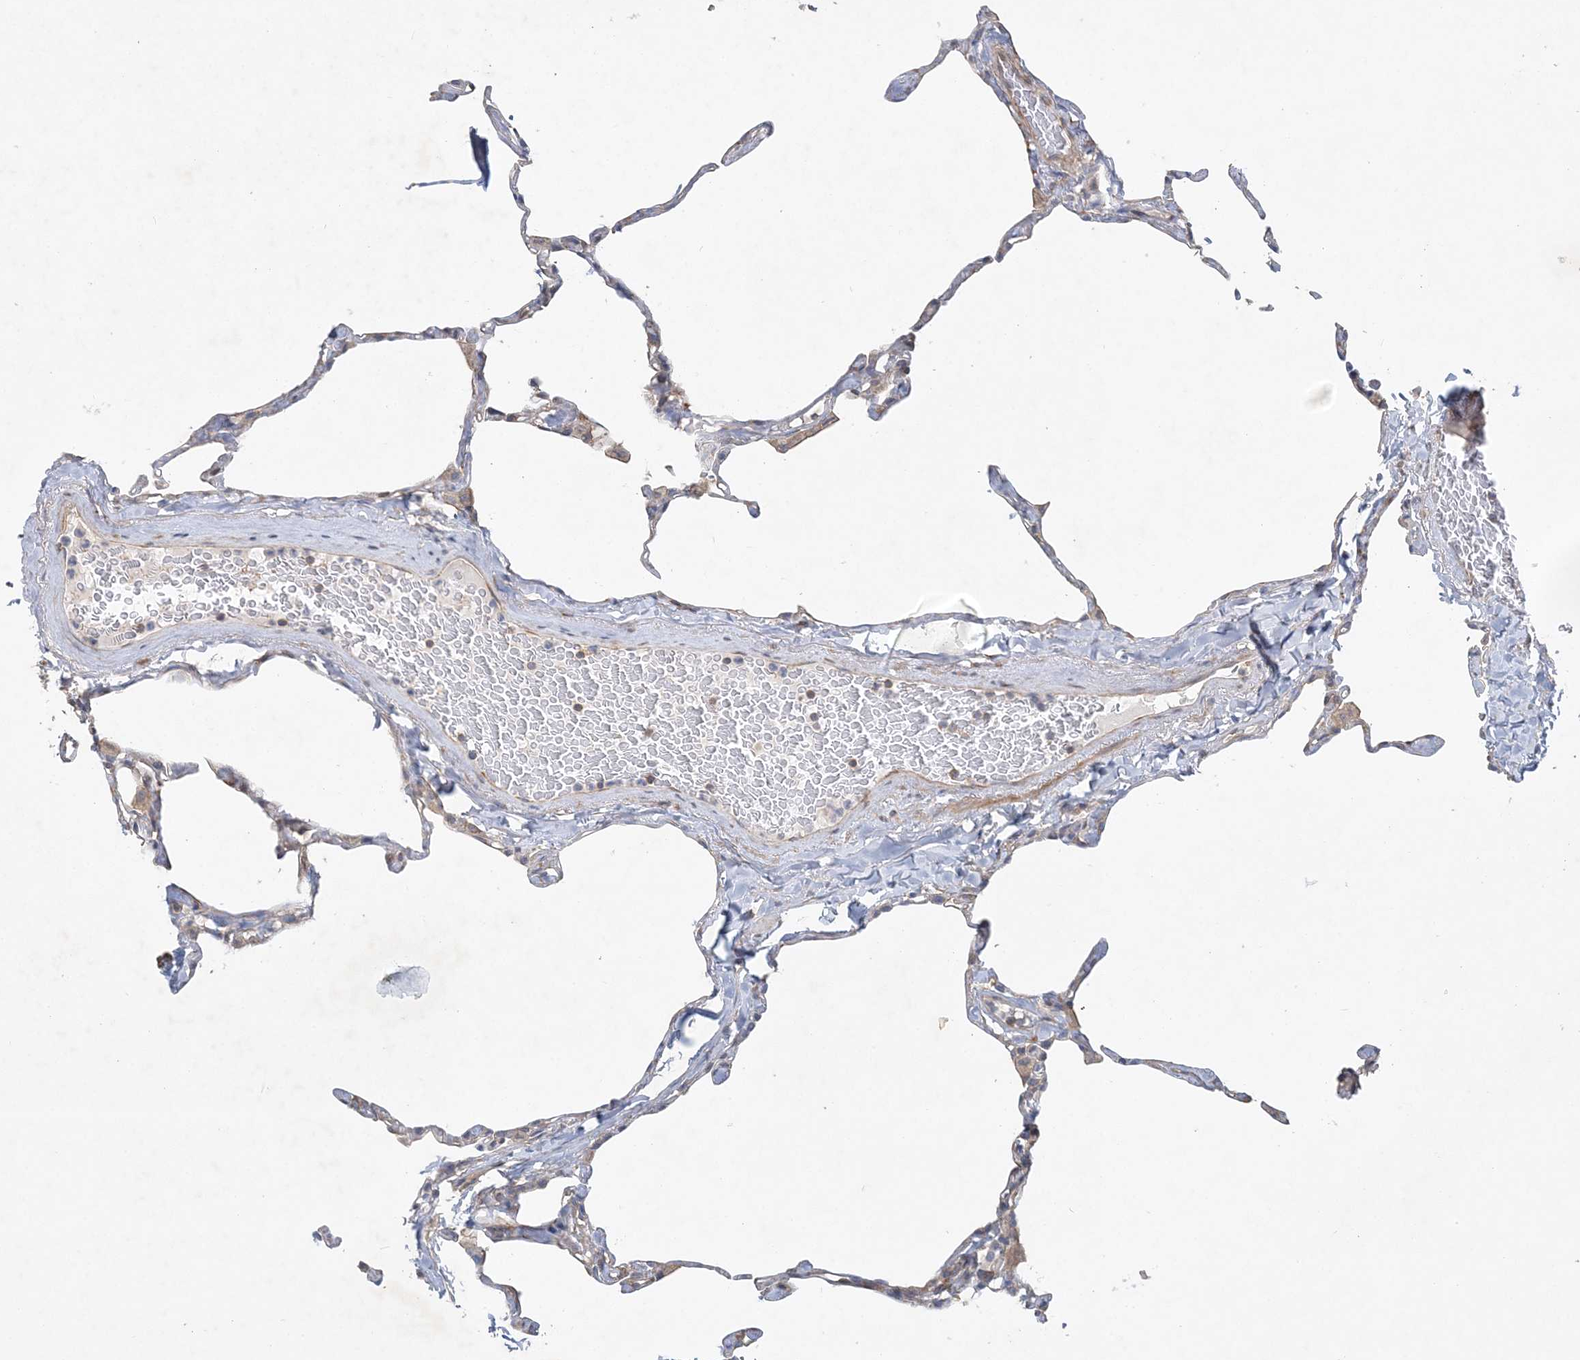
{"staining": {"intensity": "weak", "quantity": "<25%", "location": "cytoplasmic/membranous"}, "tissue": "lung", "cell_type": "Alveolar cells", "image_type": "normal", "snomed": [{"axis": "morphology", "description": "Normal tissue, NOS"}, {"axis": "topography", "description": "Lung"}], "caption": "Immunohistochemical staining of benign lung demonstrates no significant expression in alveolar cells.", "gene": "MAP4K5", "patient": {"sex": "male", "age": 65}}